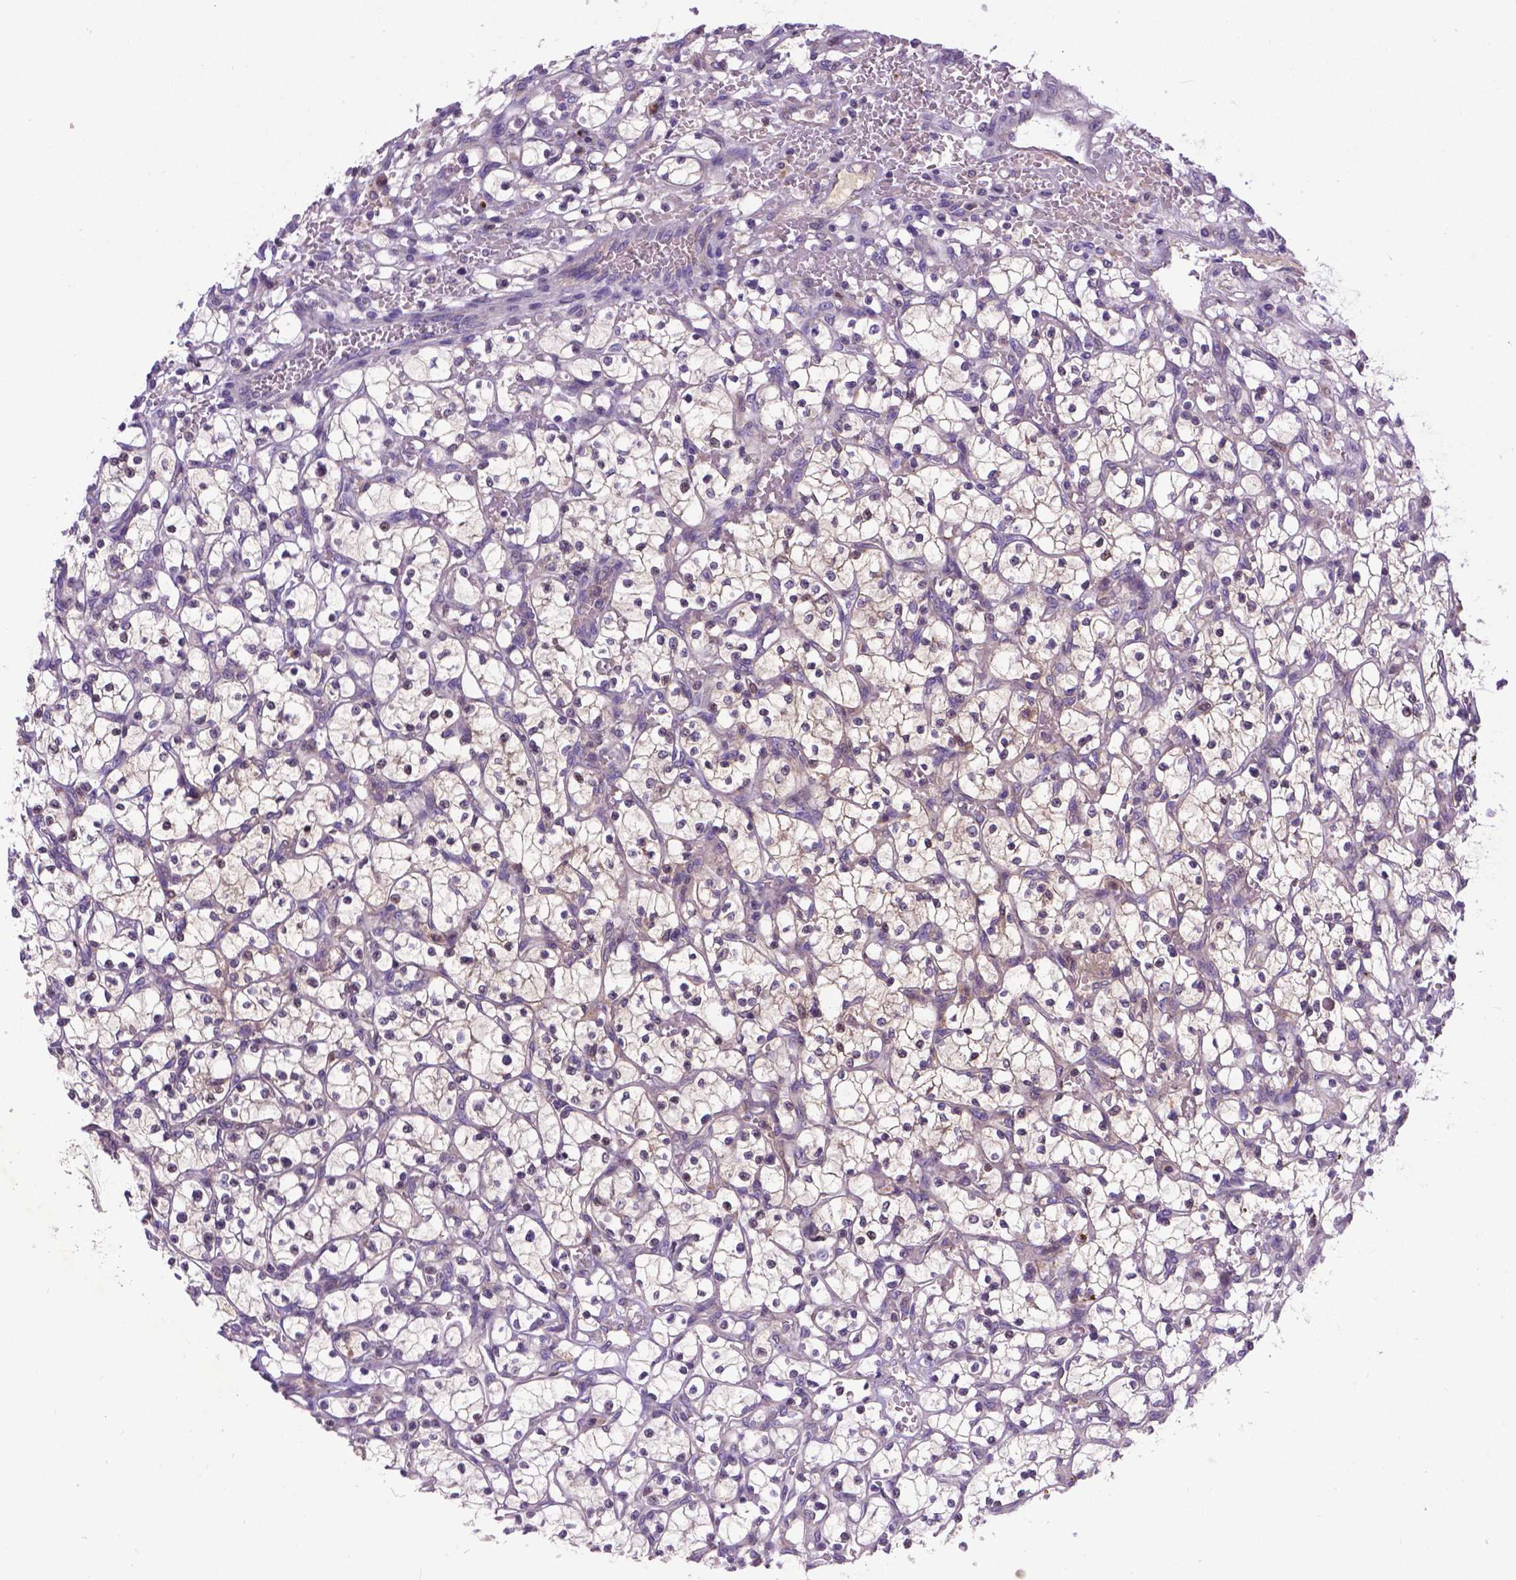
{"staining": {"intensity": "negative", "quantity": "none", "location": "none"}, "tissue": "renal cancer", "cell_type": "Tumor cells", "image_type": "cancer", "snomed": [{"axis": "morphology", "description": "Adenocarcinoma, NOS"}, {"axis": "topography", "description": "Kidney"}], "caption": "This is an immunohistochemistry image of renal cancer (adenocarcinoma). There is no positivity in tumor cells.", "gene": "TM4SF18", "patient": {"sex": "female", "age": 64}}